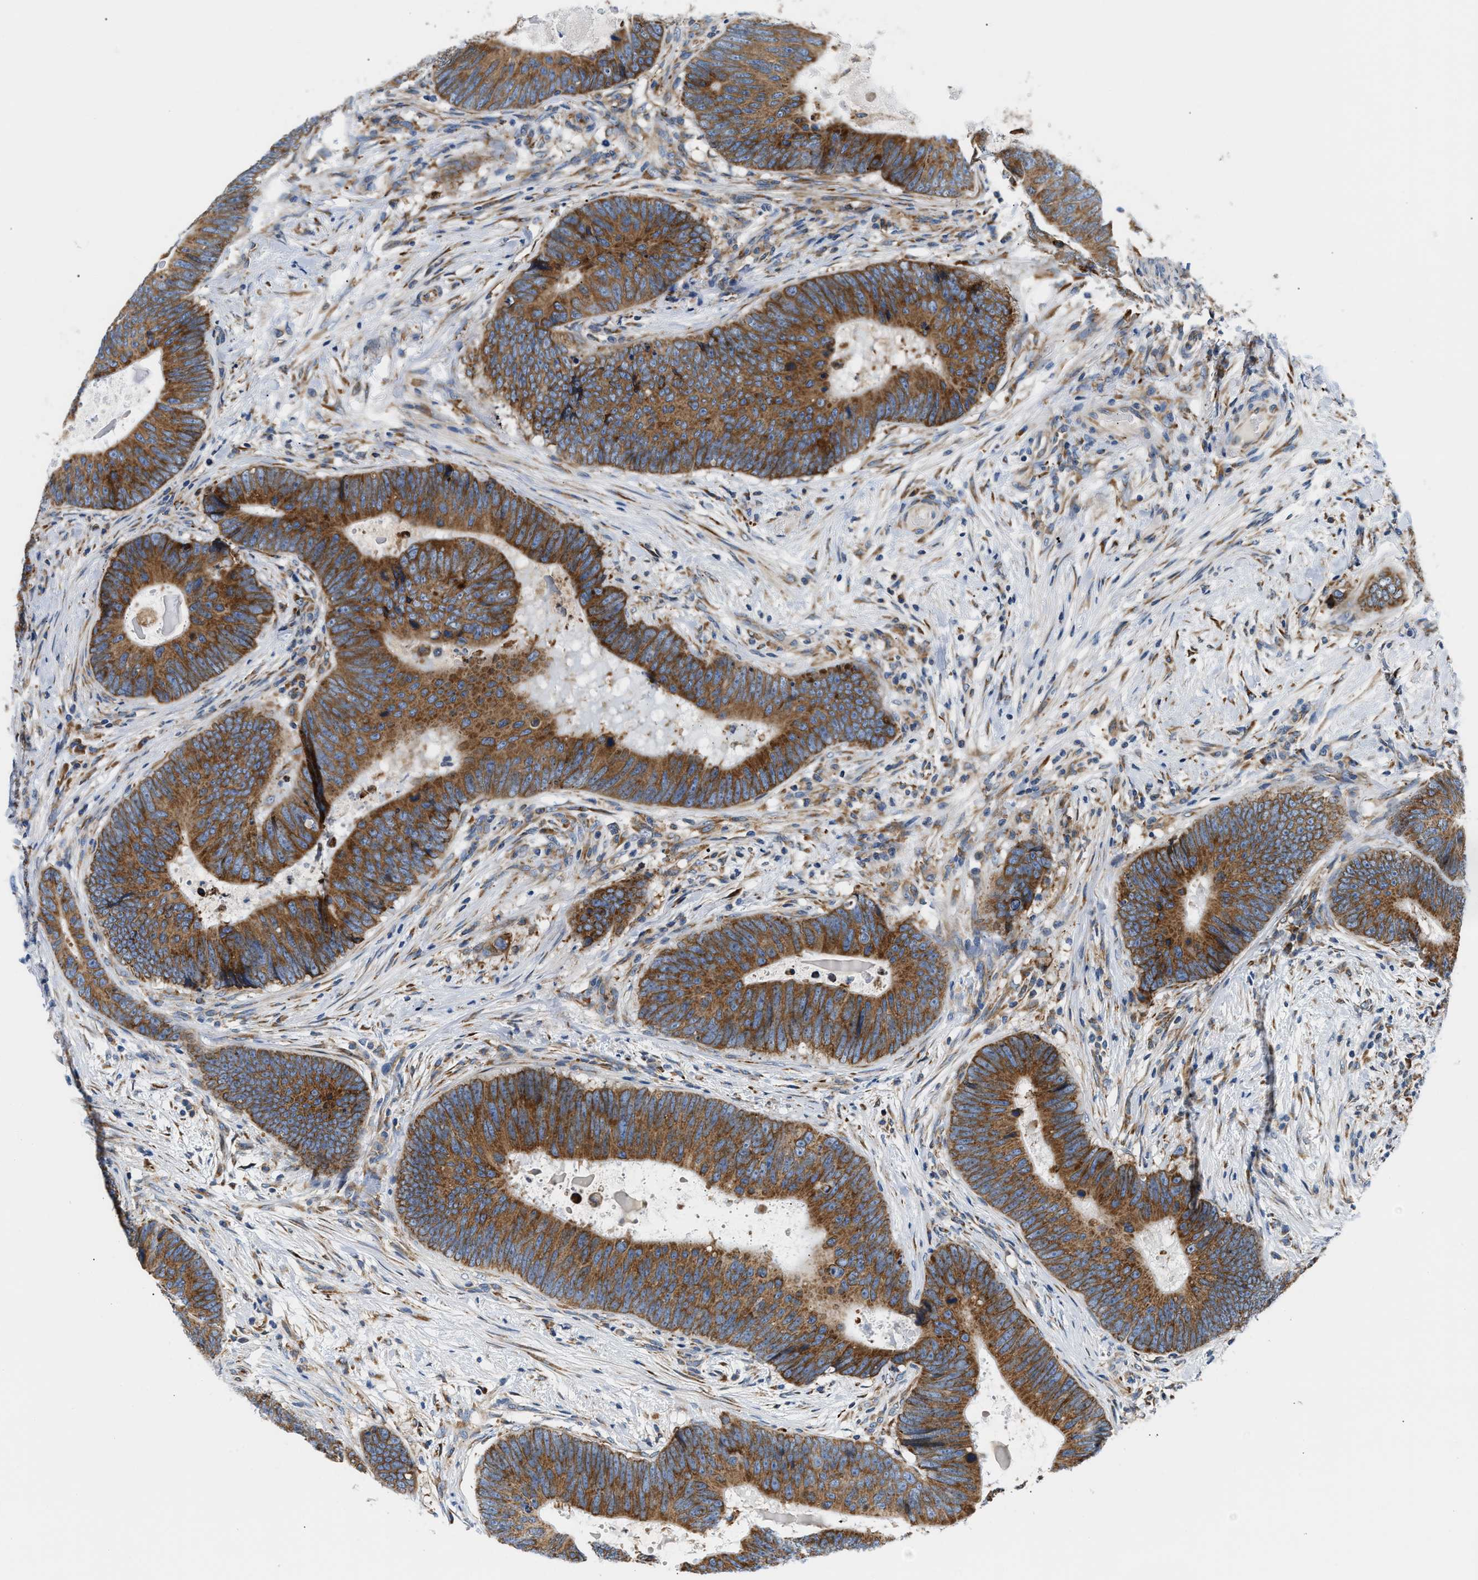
{"staining": {"intensity": "strong", "quantity": ">75%", "location": "cytoplasmic/membranous"}, "tissue": "colorectal cancer", "cell_type": "Tumor cells", "image_type": "cancer", "snomed": [{"axis": "morphology", "description": "Adenocarcinoma, NOS"}, {"axis": "topography", "description": "Colon"}], "caption": "Immunohistochemical staining of human colorectal cancer (adenocarcinoma) shows high levels of strong cytoplasmic/membranous protein staining in about >75% of tumor cells. The protein is shown in brown color, while the nuclei are stained blue.", "gene": "HDHD3", "patient": {"sex": "male", "age": 56}}